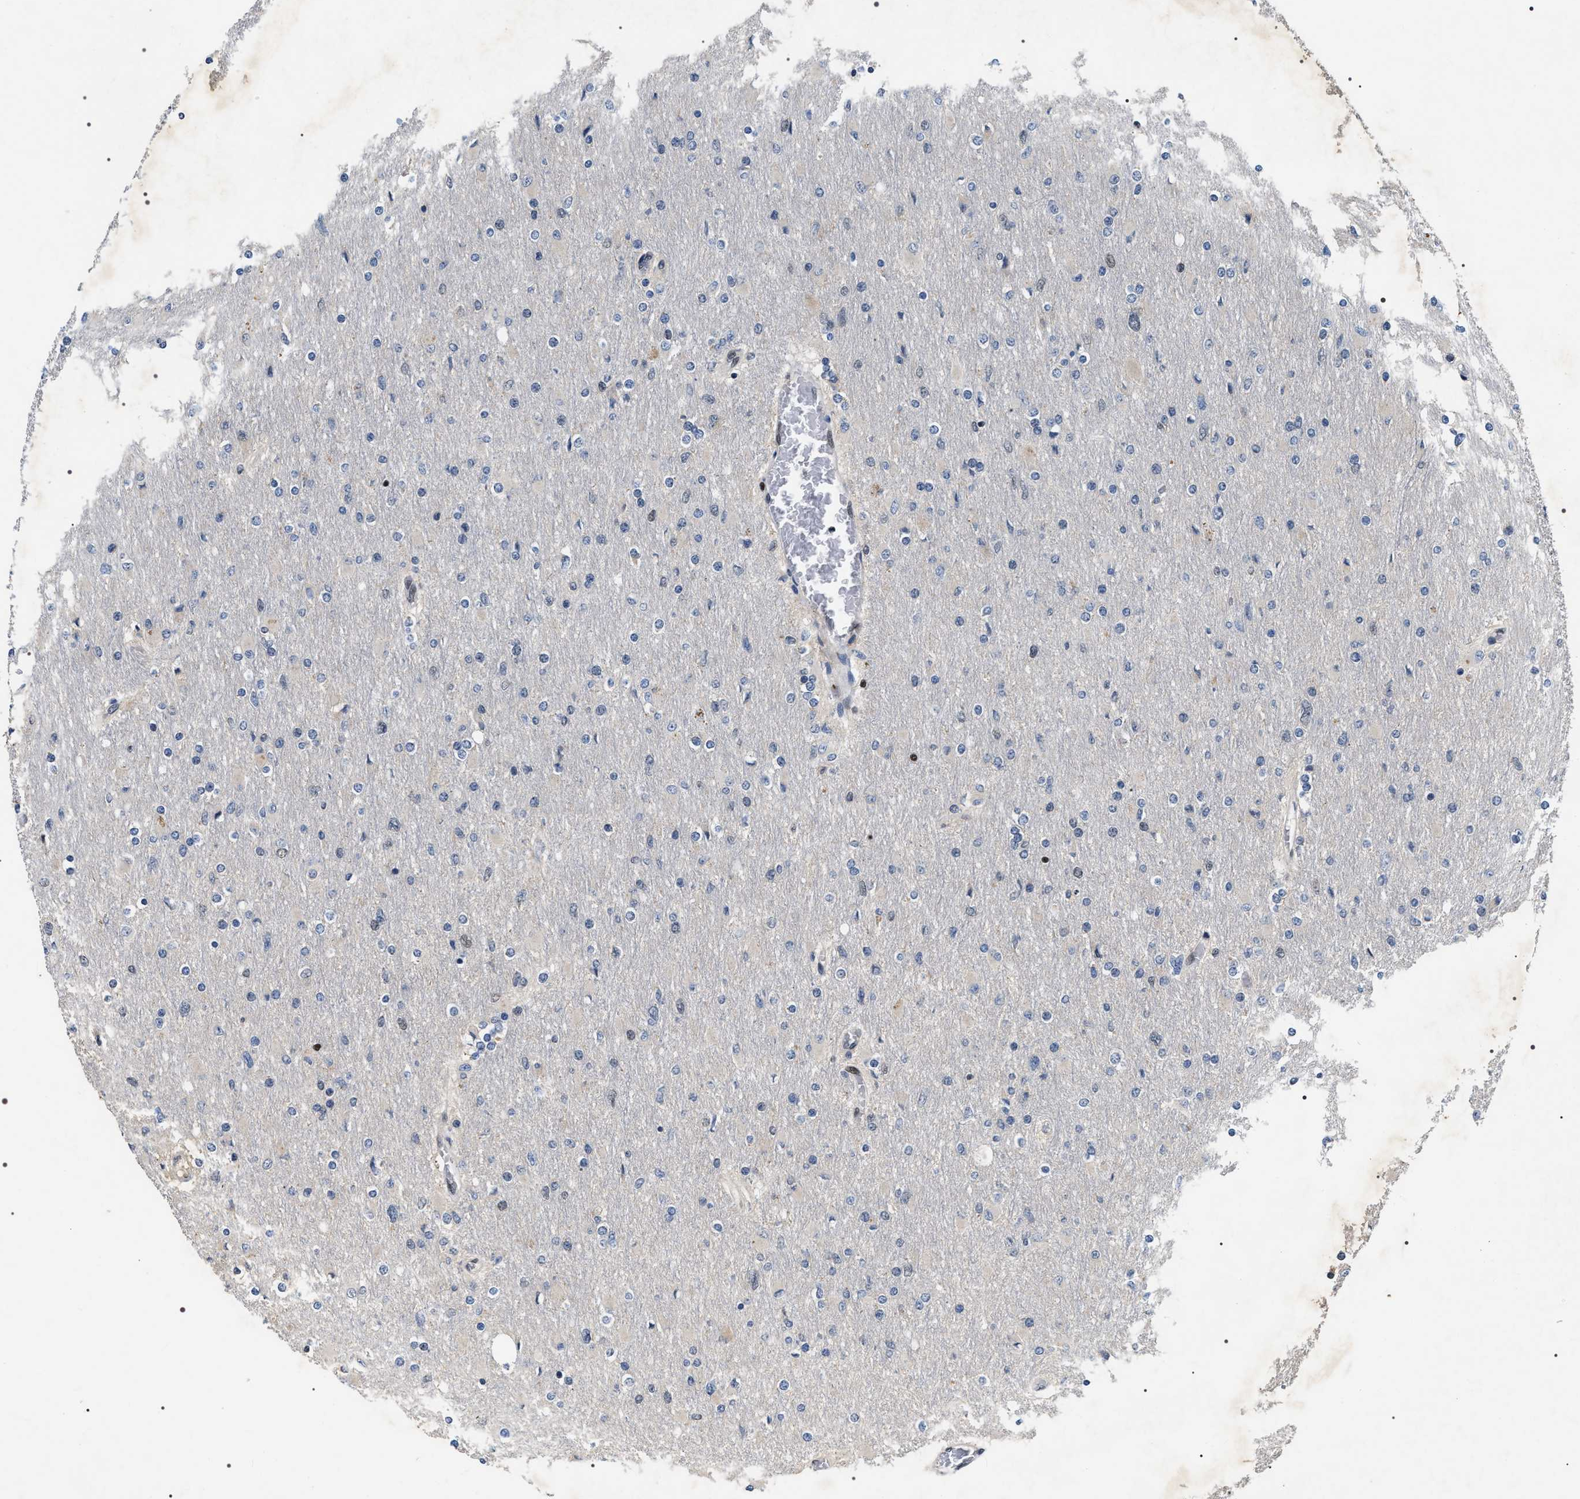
{"staining": {"intensity": "negative", "quantity": "none", "location": "none"}, "tissue": "glioma", "cell_type": "Tumor cells", "image_type": "cancer", "snomed": [{"axis": "morphology", "description": "Glioma, malignant, High grade"}, {"axis": "topography", "description": "Cerebral cortex"}], "caption": "Immunohistochemistry photomicrograph of neoplastic tissue: malignant high-grade glioma stained with DAB (3,3'-diaminobenzidine) displays no significant protein expression in tumor cells.", "gene": "C7orf25", "patient": {"sex": "female", "age": 36}}